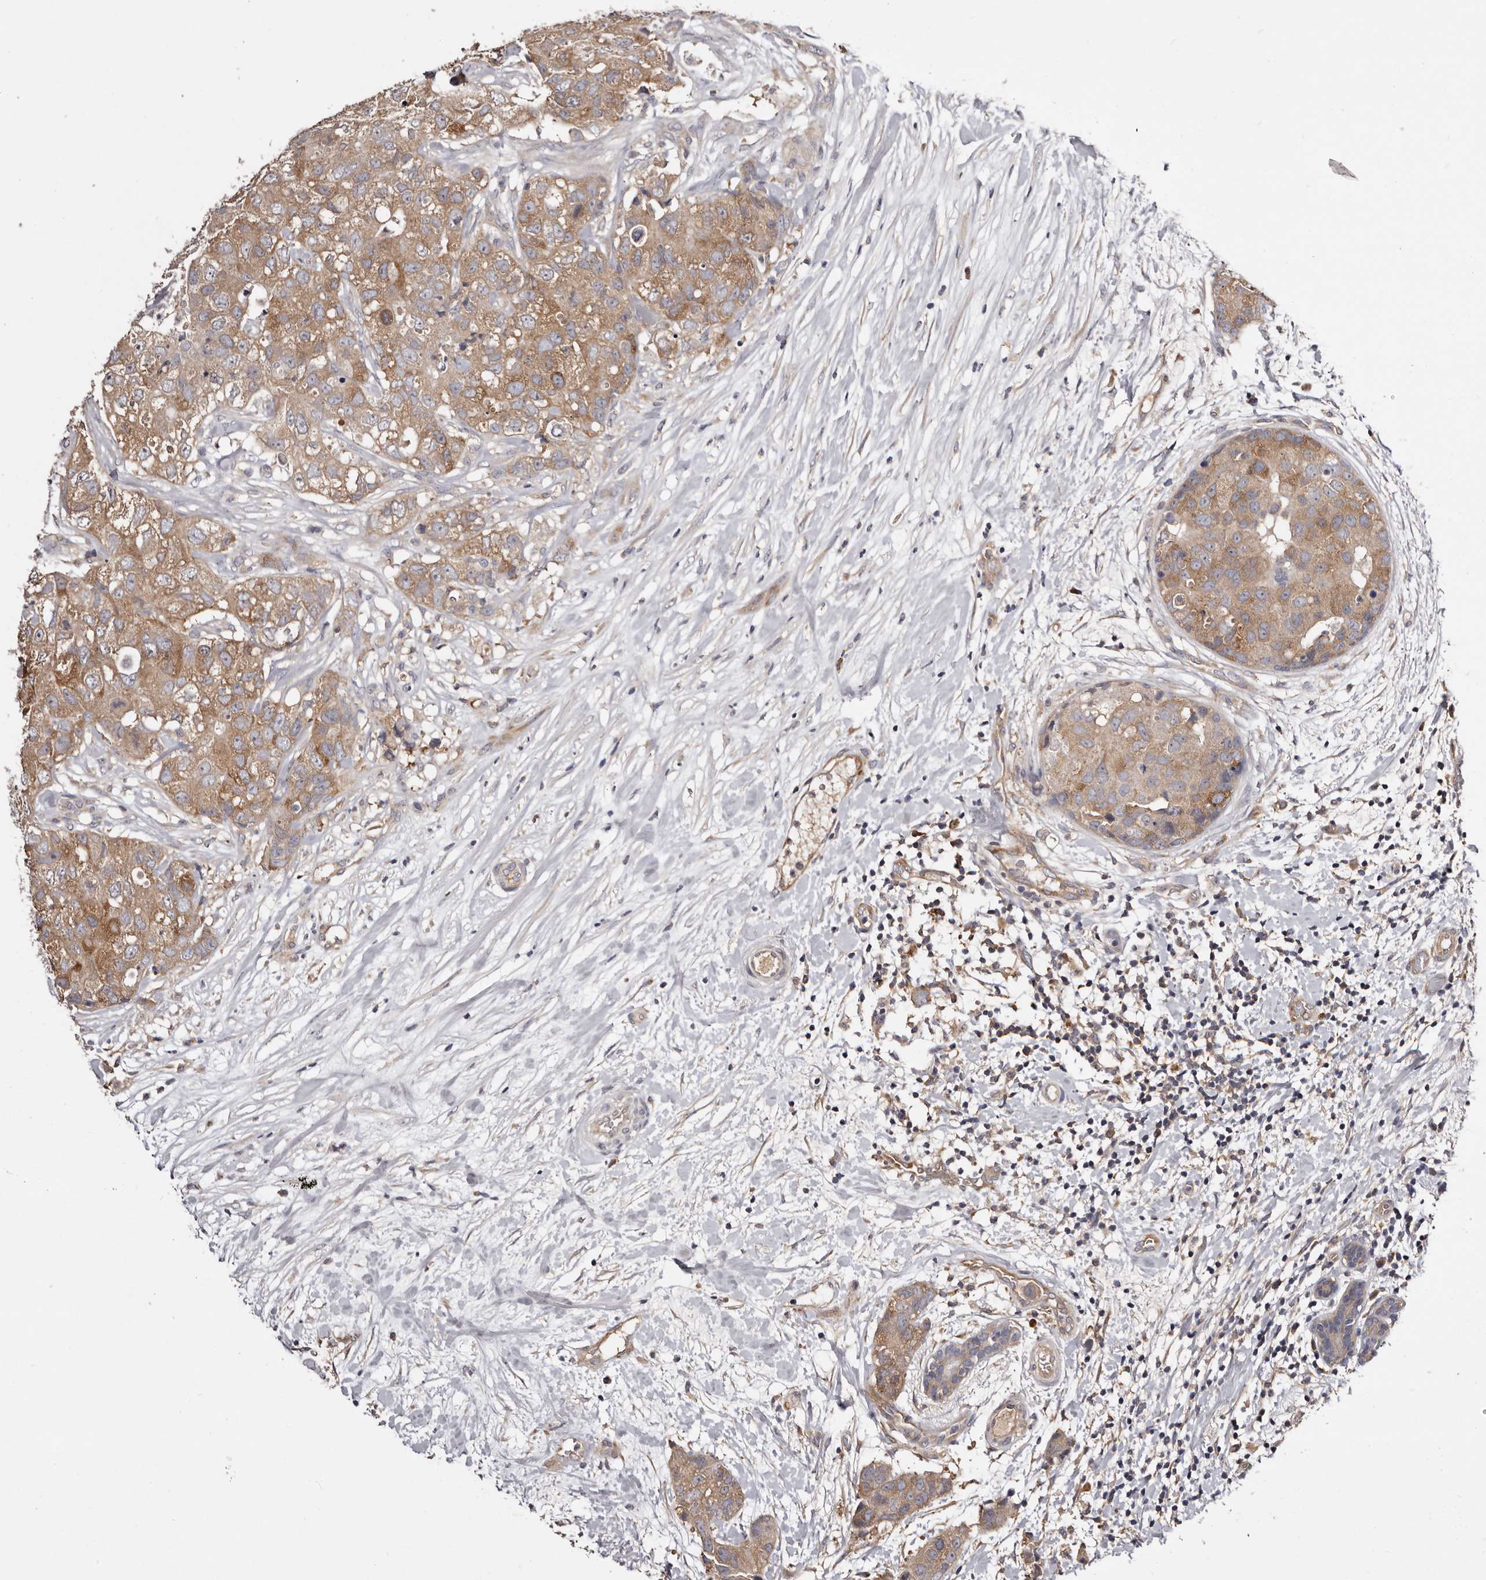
{"staining": {"intensity": "moderate", "quantity": ">75%", "location": "cytoplasmic/membranous"}, "tissue": "breast cancer", "cell_type": "Tumor cells", "image_type": "cancer", "snomed": [{"axis": "morphology", "description": "Duct carcinoma"}, {"axis": "topography", "description": "Breast"}], "caption": "This histopathology image exhibits breast cancer (invasive ductal carcinoma) stained with immunohistochemistry to label a protein in brown. The cytoplasmic/membranous of tumor cells show moderate positivity for the protein. Nuclei are counter-stained blue.", "gene": "LTV1", "patient": {"sex": "female", "age": 62}}